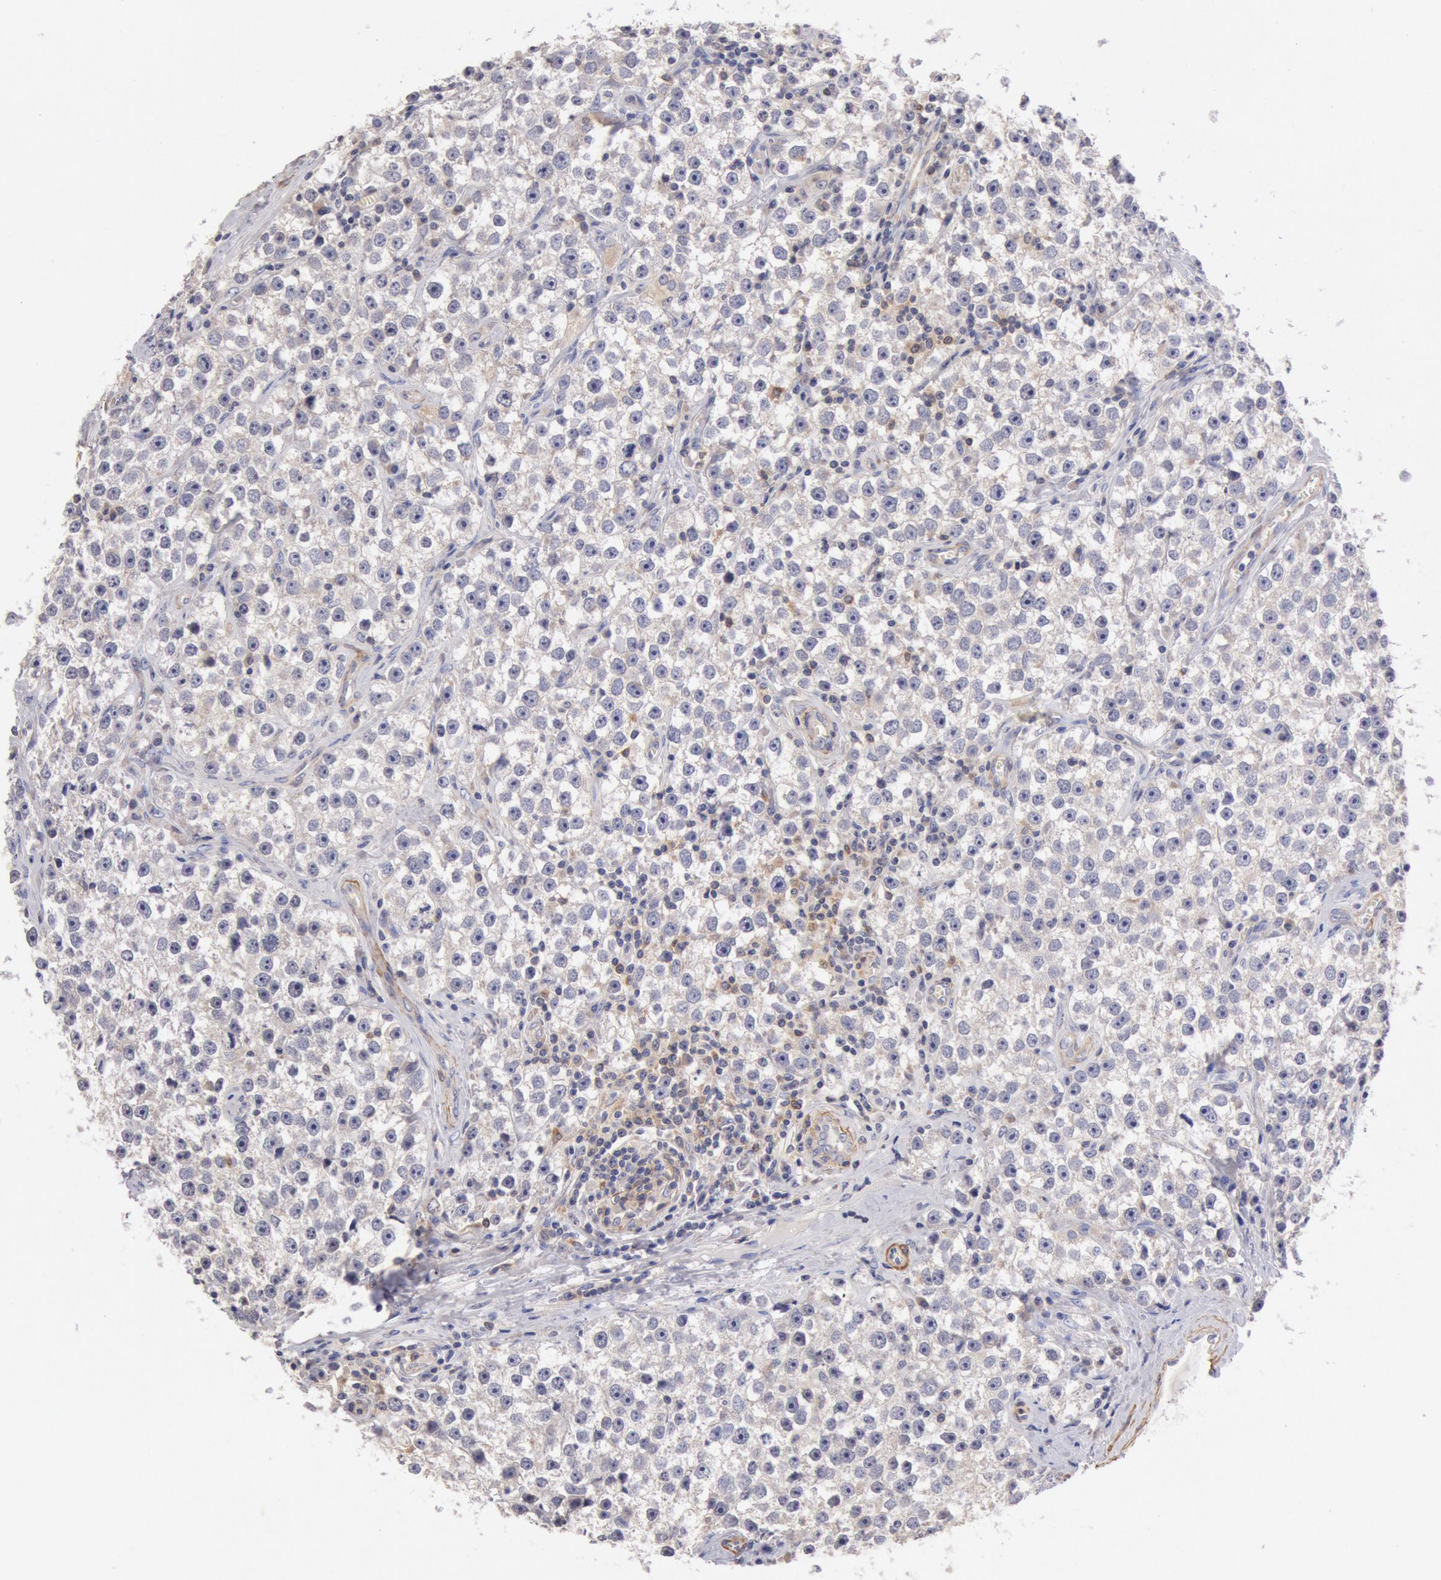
{"staining": {"intensity": "weak", "quantity": "<25%", "location": "cytoplasmic/membranous"}, "tissue": "testis cancer", "cell_type": "Tumor cells", "image_type": "cancer", "snomed": [{"axis": "morphology", "description": "Seminoma, NOS"}, {"axis": "topography", "description": "Testis"}], "caption": "Seminoma (testis) stained for a protein using immunohistochemistry displays no positivity tumor cells.", "gene": "TMED8", "patient": {"sex": "male", "age": 32}}